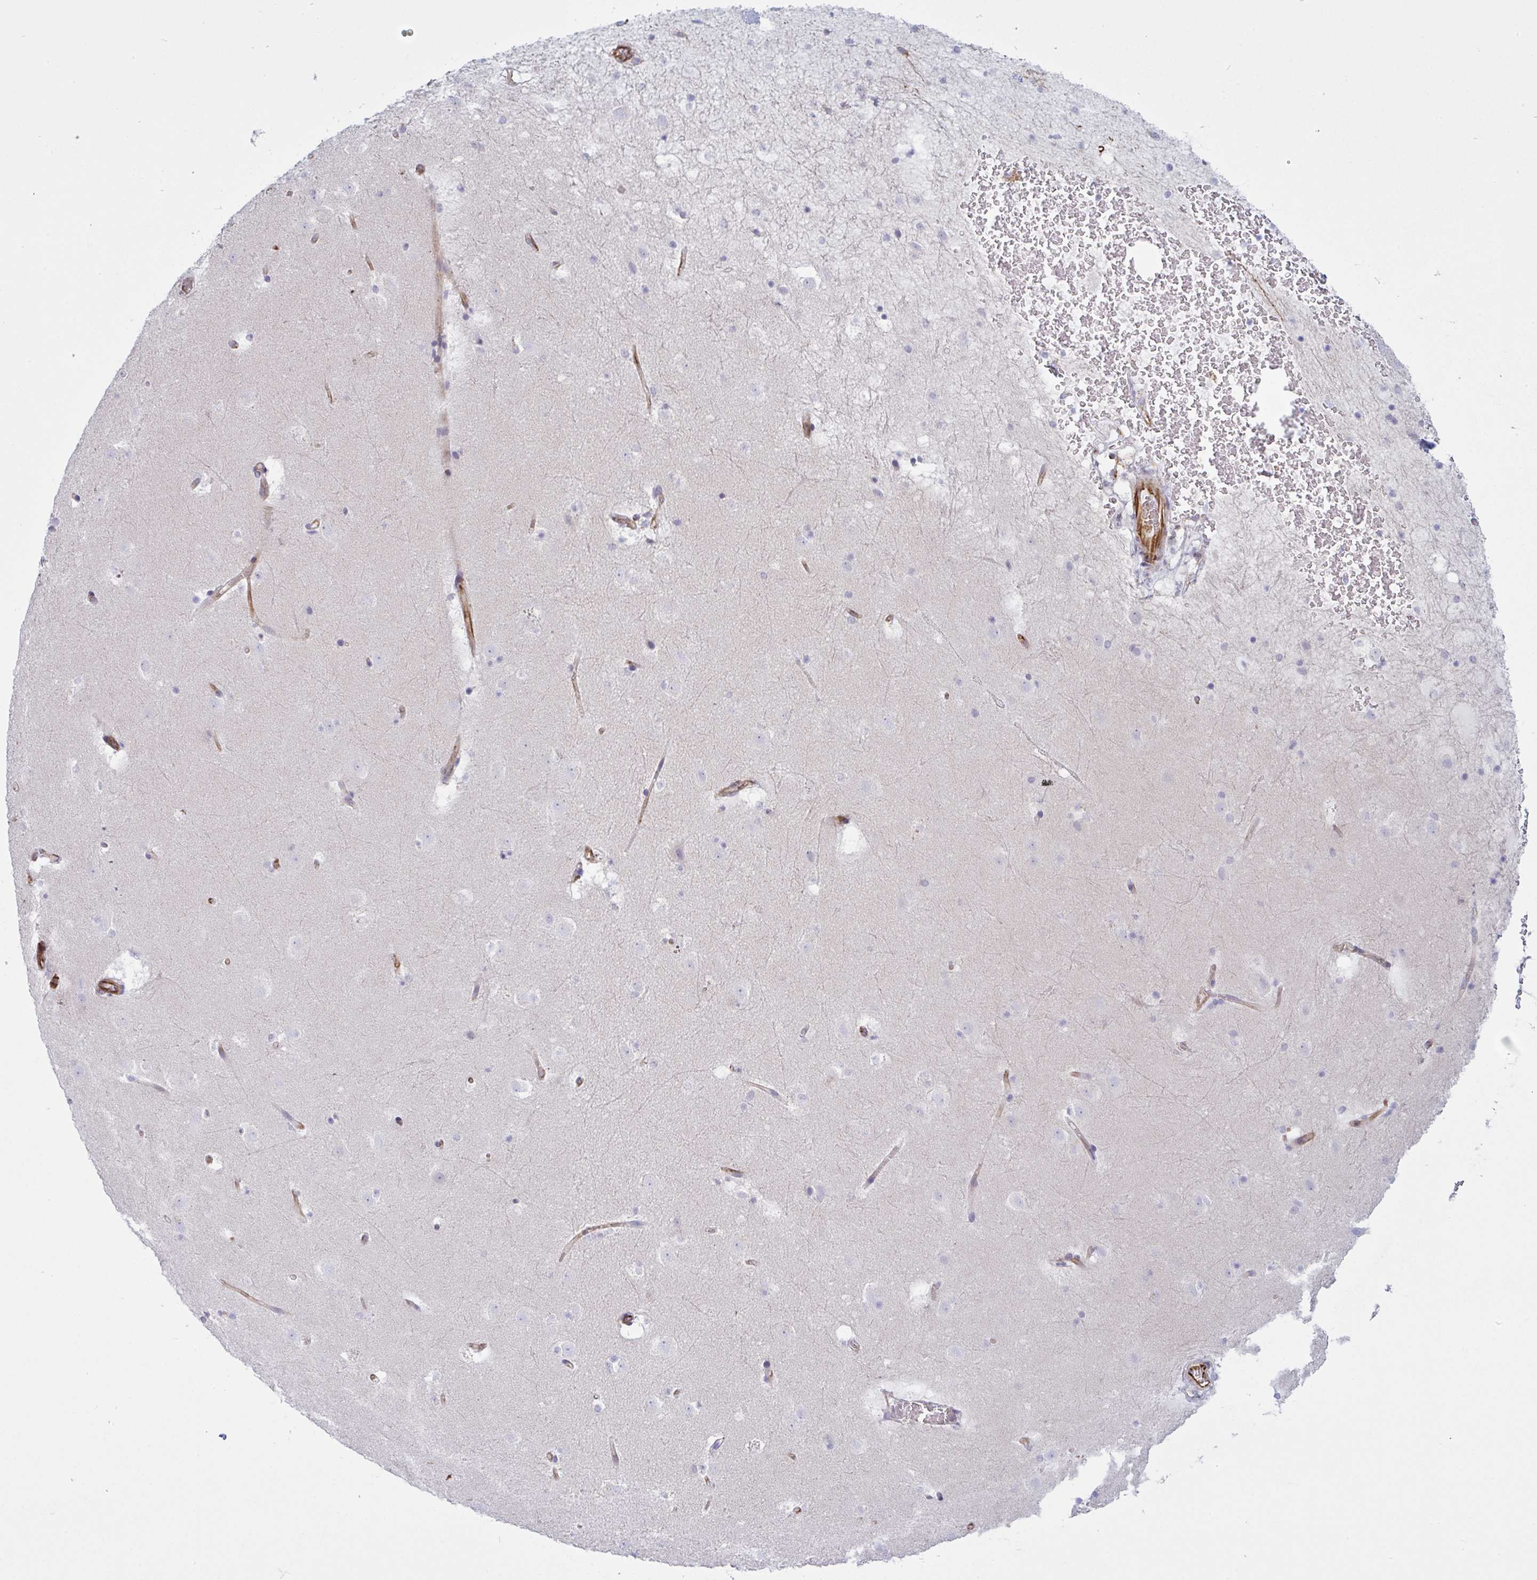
{"staining": {"intensity": "negative", "quantity": "none", "location": "none"}, "tissue": "caudate", "cell_type": "Glial cells", "image_type": "normal", "snomed": [{"axis": "morphology", "description": "Normal tissue, NOS"}, {"axis": "topography", "description": "Lateral ventricle wall"}], "caption": "DAB immunohistochemical staining of normal human caudate exhibits no significant staining in glial cells.", "gene": "DCBLD1", "patient": {"sex": "male", "age": 37}}